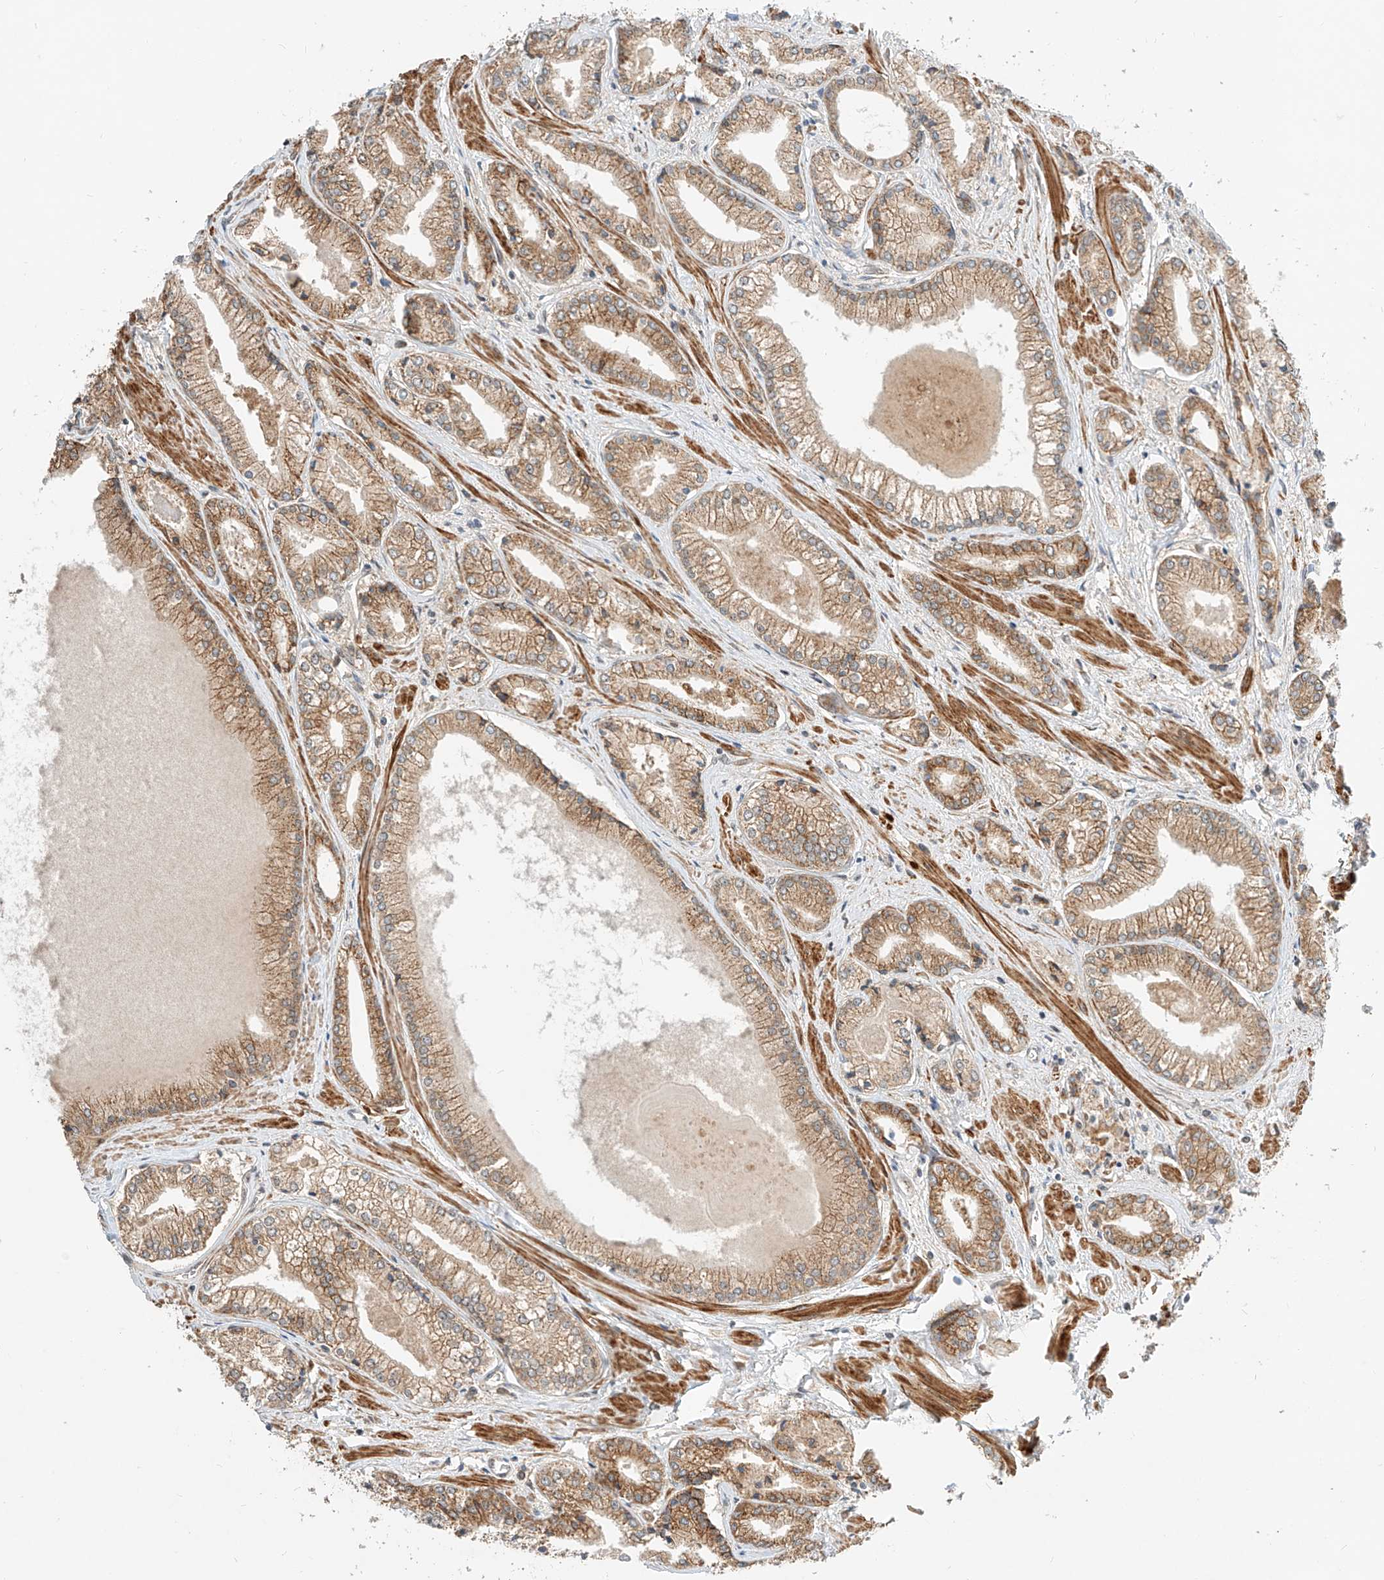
{"staining": {"intensity": "moderate", "quantity": ">75%", "location": "cytoplasmic/membranous"}, "tissue": "prostate cancer", "cell_type": "Tumor cells", "image_type": "cancer", "snomed": [{"axis": "morphology", "description": "Adenocarcinoma, Low grade"}, {"axis": "topography", "description": "Prostate"}], "caption": "A brown stain shows moderate cytoplasmic/membranous expression of a protein in prostate cancer tumor cells.", "gene": "CPAMD8", "patient": {"sex": "male", "age": 60}}